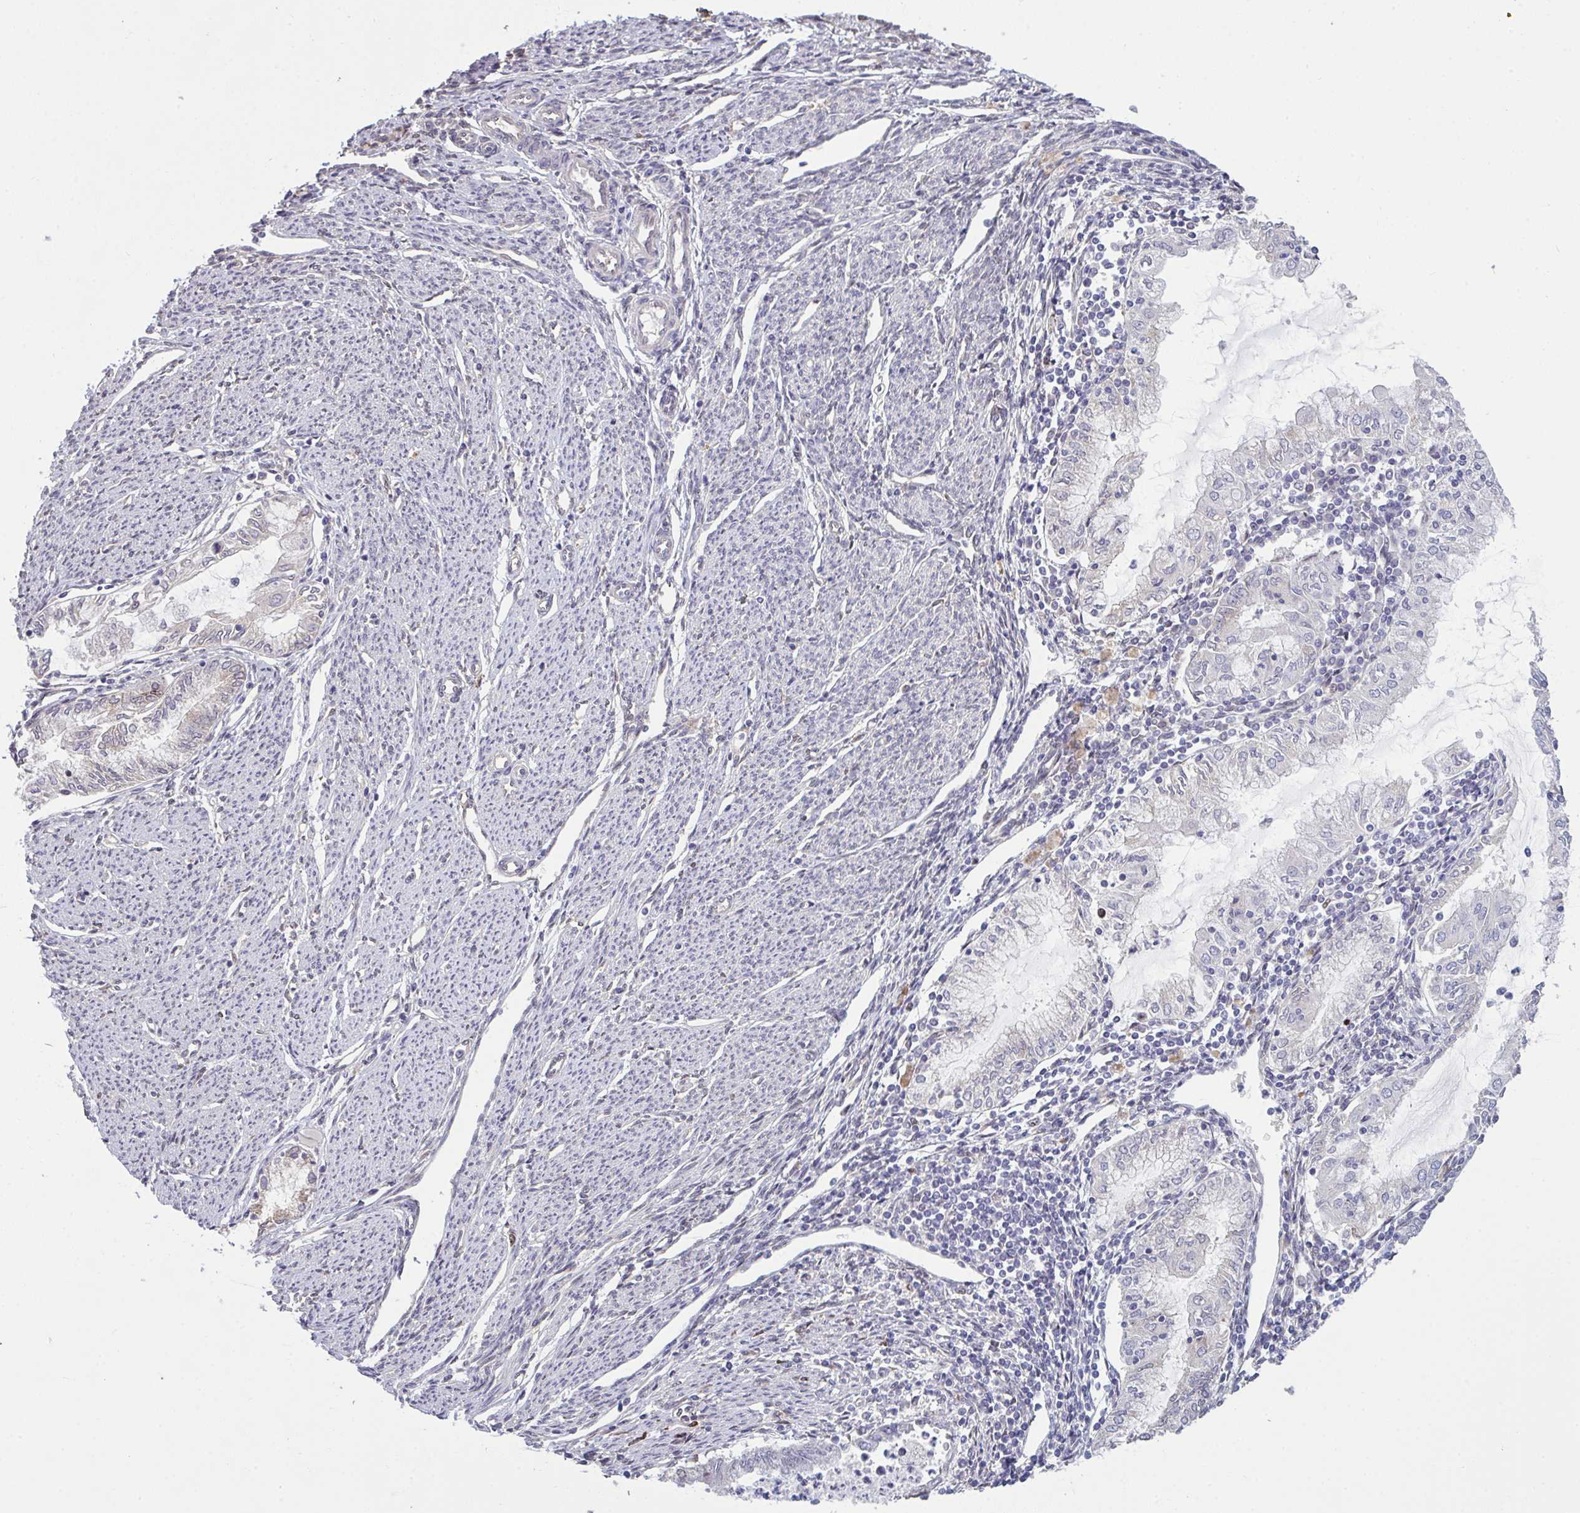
{"staining": {"intensity": "negative", "quantity": "none", "location": "none"}, "tissue": "endometrial cancer", "cell_type": "Tumor cells", "image_type": "cancer", "snomed": [{"axis": "morphology", "description": "Adenocarcinoma, NOS"}, {"axis": "topography", "description": "Endometrium"}], "caption": "Histopathology image shows no significant protein positivity in tumor cells of endometrial cancer.", "gene": "SETD7", "patient": {"sex": "female", "age": 79}}